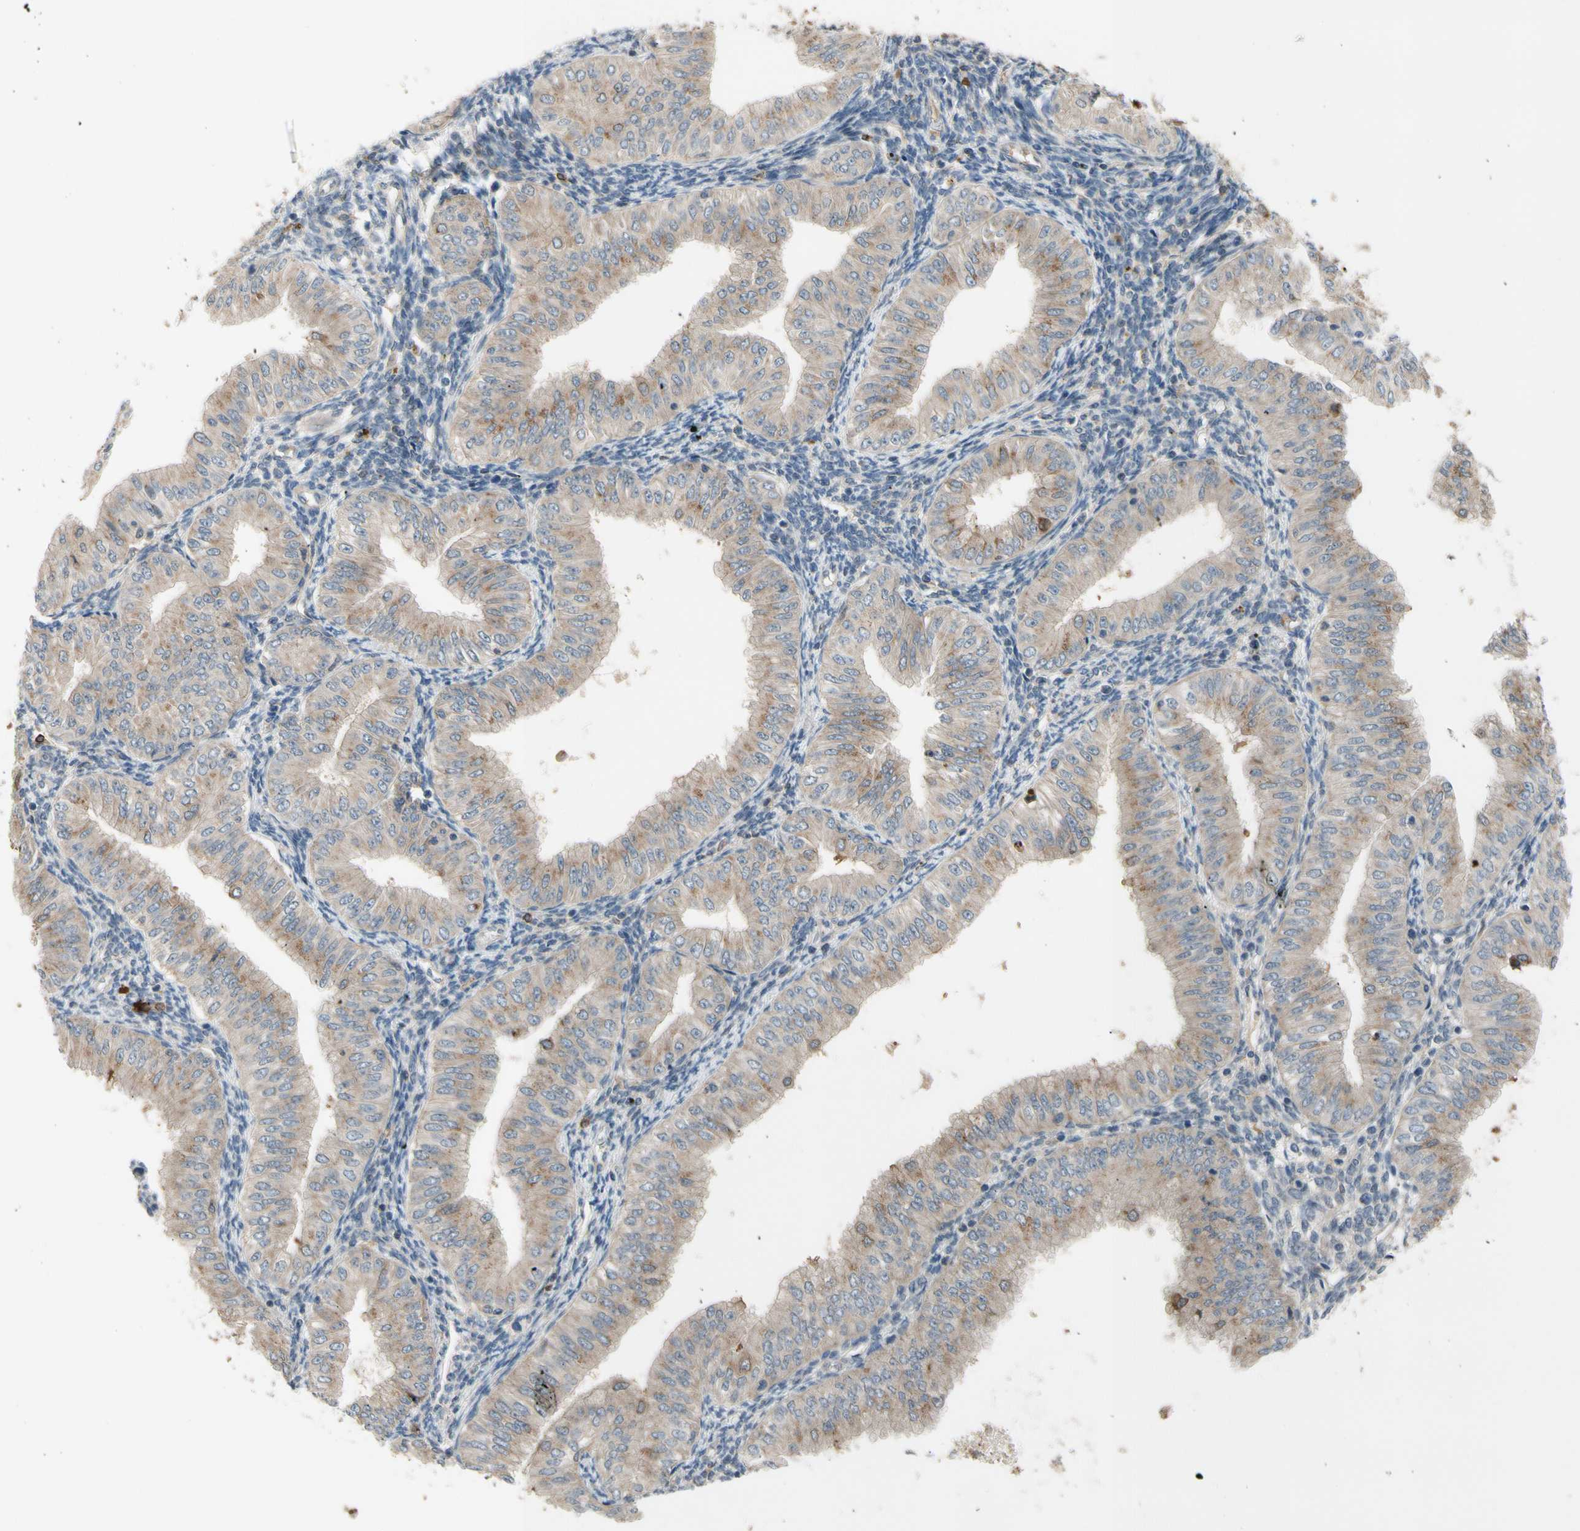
{"staining": {"intensity": "weak", "quantity": ">75%", "location": "cytoplasmic/membranous"}, "tissue": "endometrial cancer", "cell_type": "Tumor cells", "image_type": "cancer", "snomed": [{"axis": "morphology", "description": "Normal tissue, NOS"}, {"axis": "morphology", "description": "Adenocarcinoma, NOS"}, {"axis": "topography", "description": "Endometrium"}], "caption": "Immunohistochemical staining of human endometrial cancer exhibits weak cytoplasmic/membranous protein staining in about >75% of tumor cells. The staining is performed using DAB brown chromogen to label protein expression. The nuclei are counter-stained blue using hematoxylin.", "gene": "GALNT5", "patient": {"sex": "female", "age": 53}}